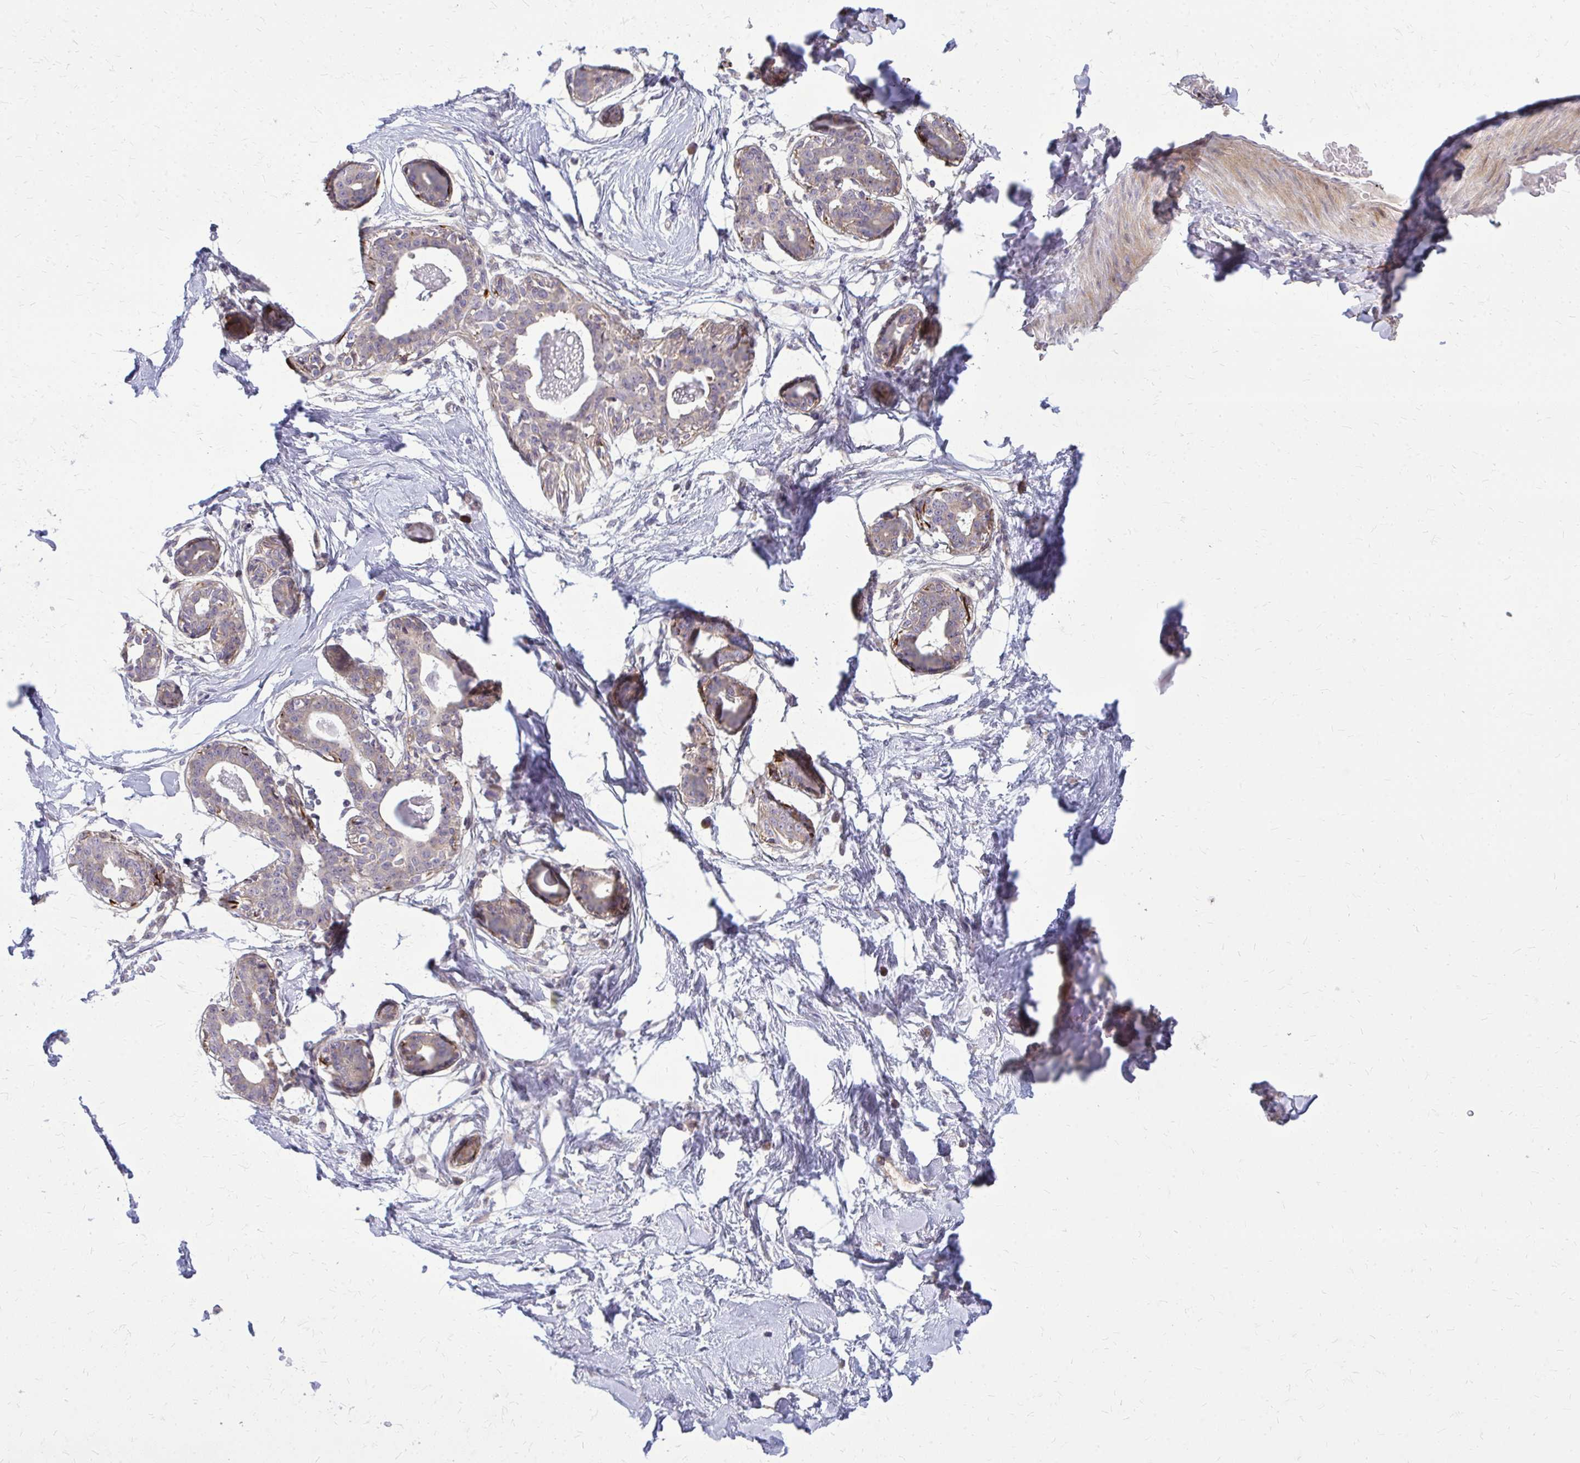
{"staining": {"intensity": "negative", "quantity": "none", "location": "none"}, "tissue": "breast", "cell_type": "Adipocytes", "image_type": "normal", "snomed": [{"axis": "morphology", "description": "Normal tissue, NOS"}, {"axis": "topography", "description": "Breast"}], "caption": "A high-resolution photomicrograph shows immunohistochemistry staining of normal breast, which demonstrates no significant staining in adipocytes.", "gene": "OXNAD1", "patient": {"sex": "female", "age": 45}}